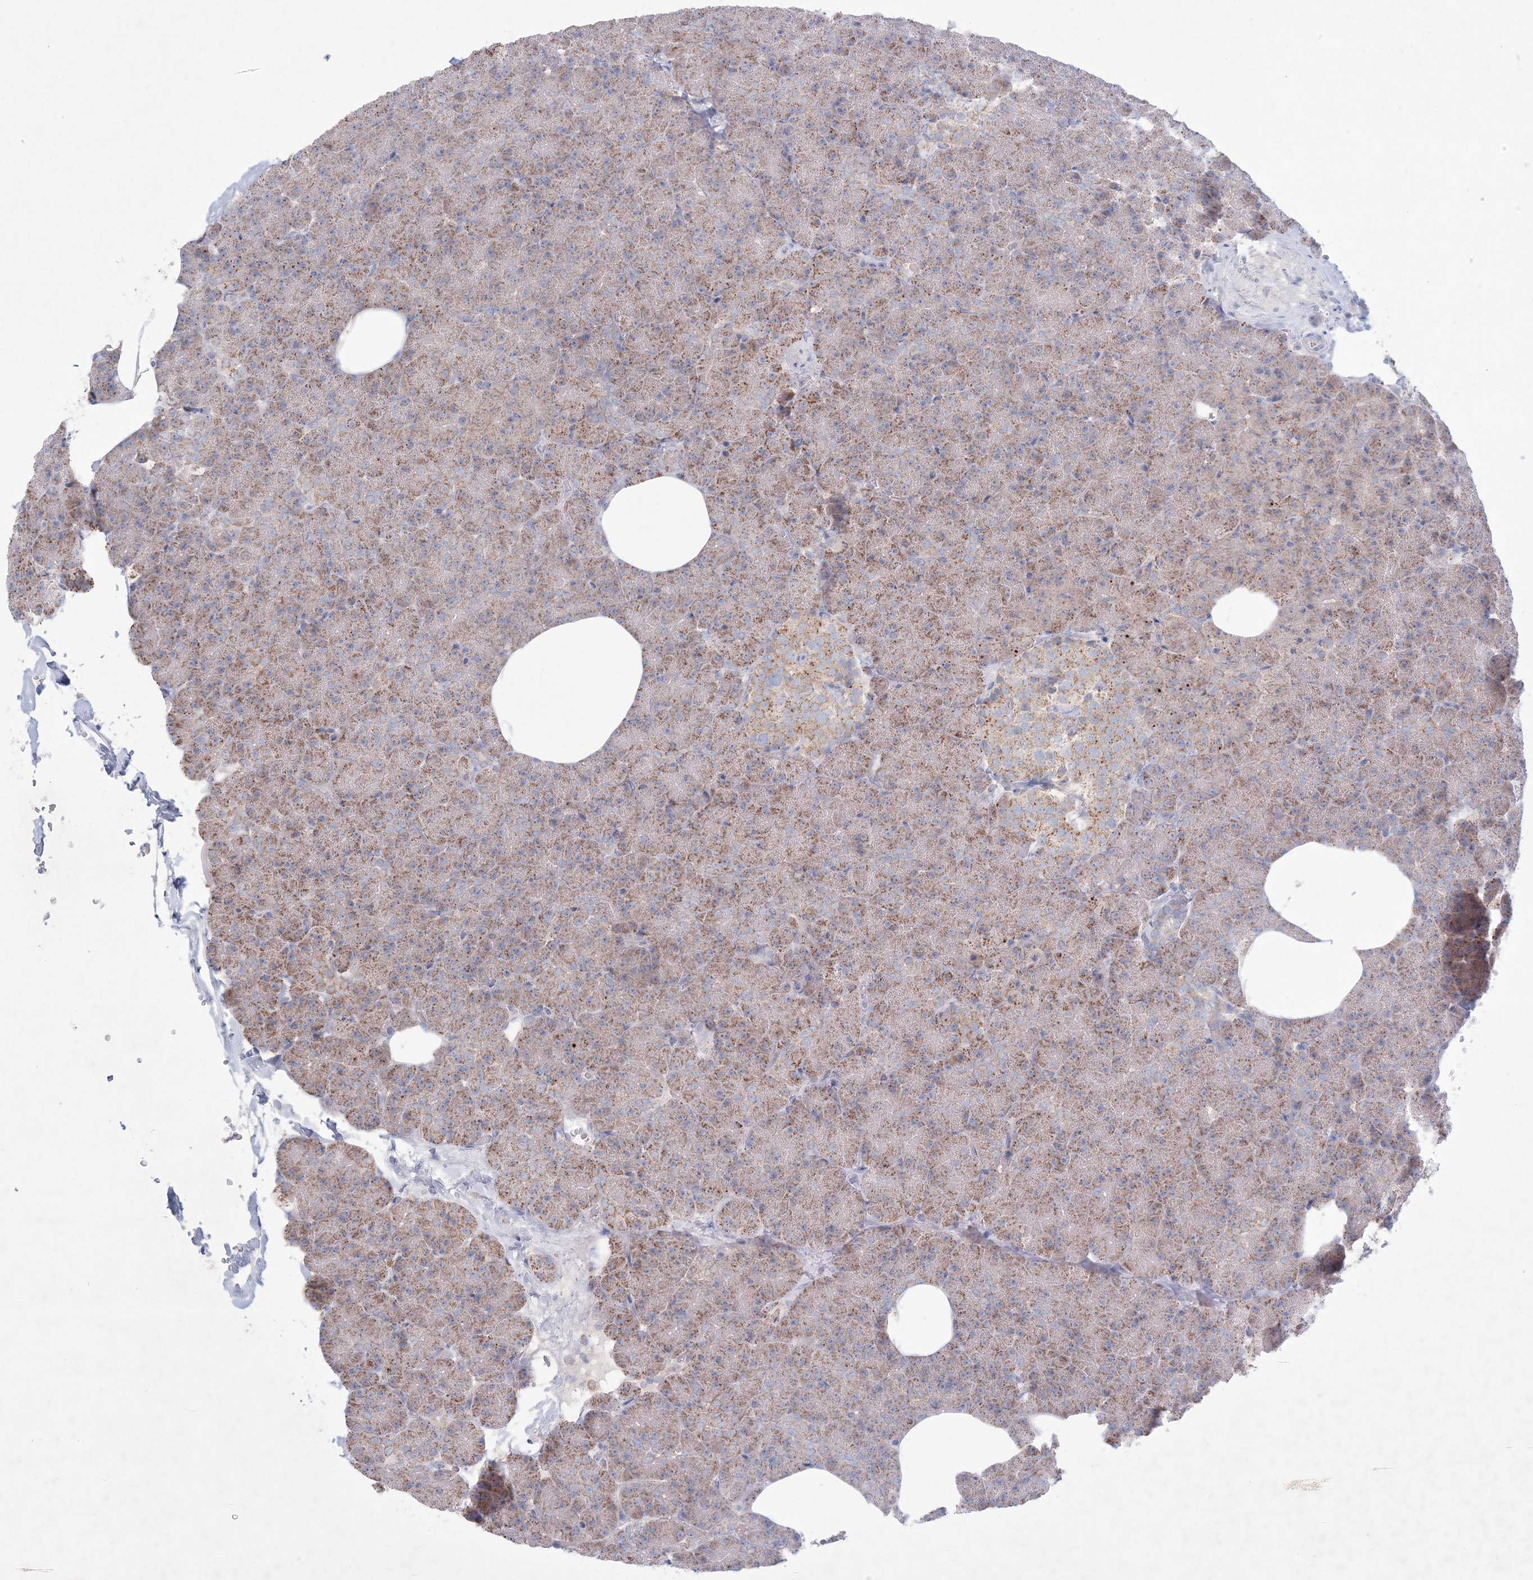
{"staining": {"intensity": "strong", "quantity": ">75%", "location": "cytoplasmic/membranous"}, "tissue": "pancreas", "cell_type": "Exocrine glandular cells", "image_type": "normal", "snomed": [{"axis": "morphology", "description": "Normal tissue, NOS"}, {"axis": "morphology", "description": "Carcinoid, malignant, NOS"}, {"axis": "topography", "description": "Pancreas"}], "caption": "Immunohistochemical staining of normal human pancreas shows strong cytoplasmic/membranous protein expression in about >75% of exocrine glandular cells.", "gene": "KCTD6", "patient": {"sex": "female", "age": 35}}